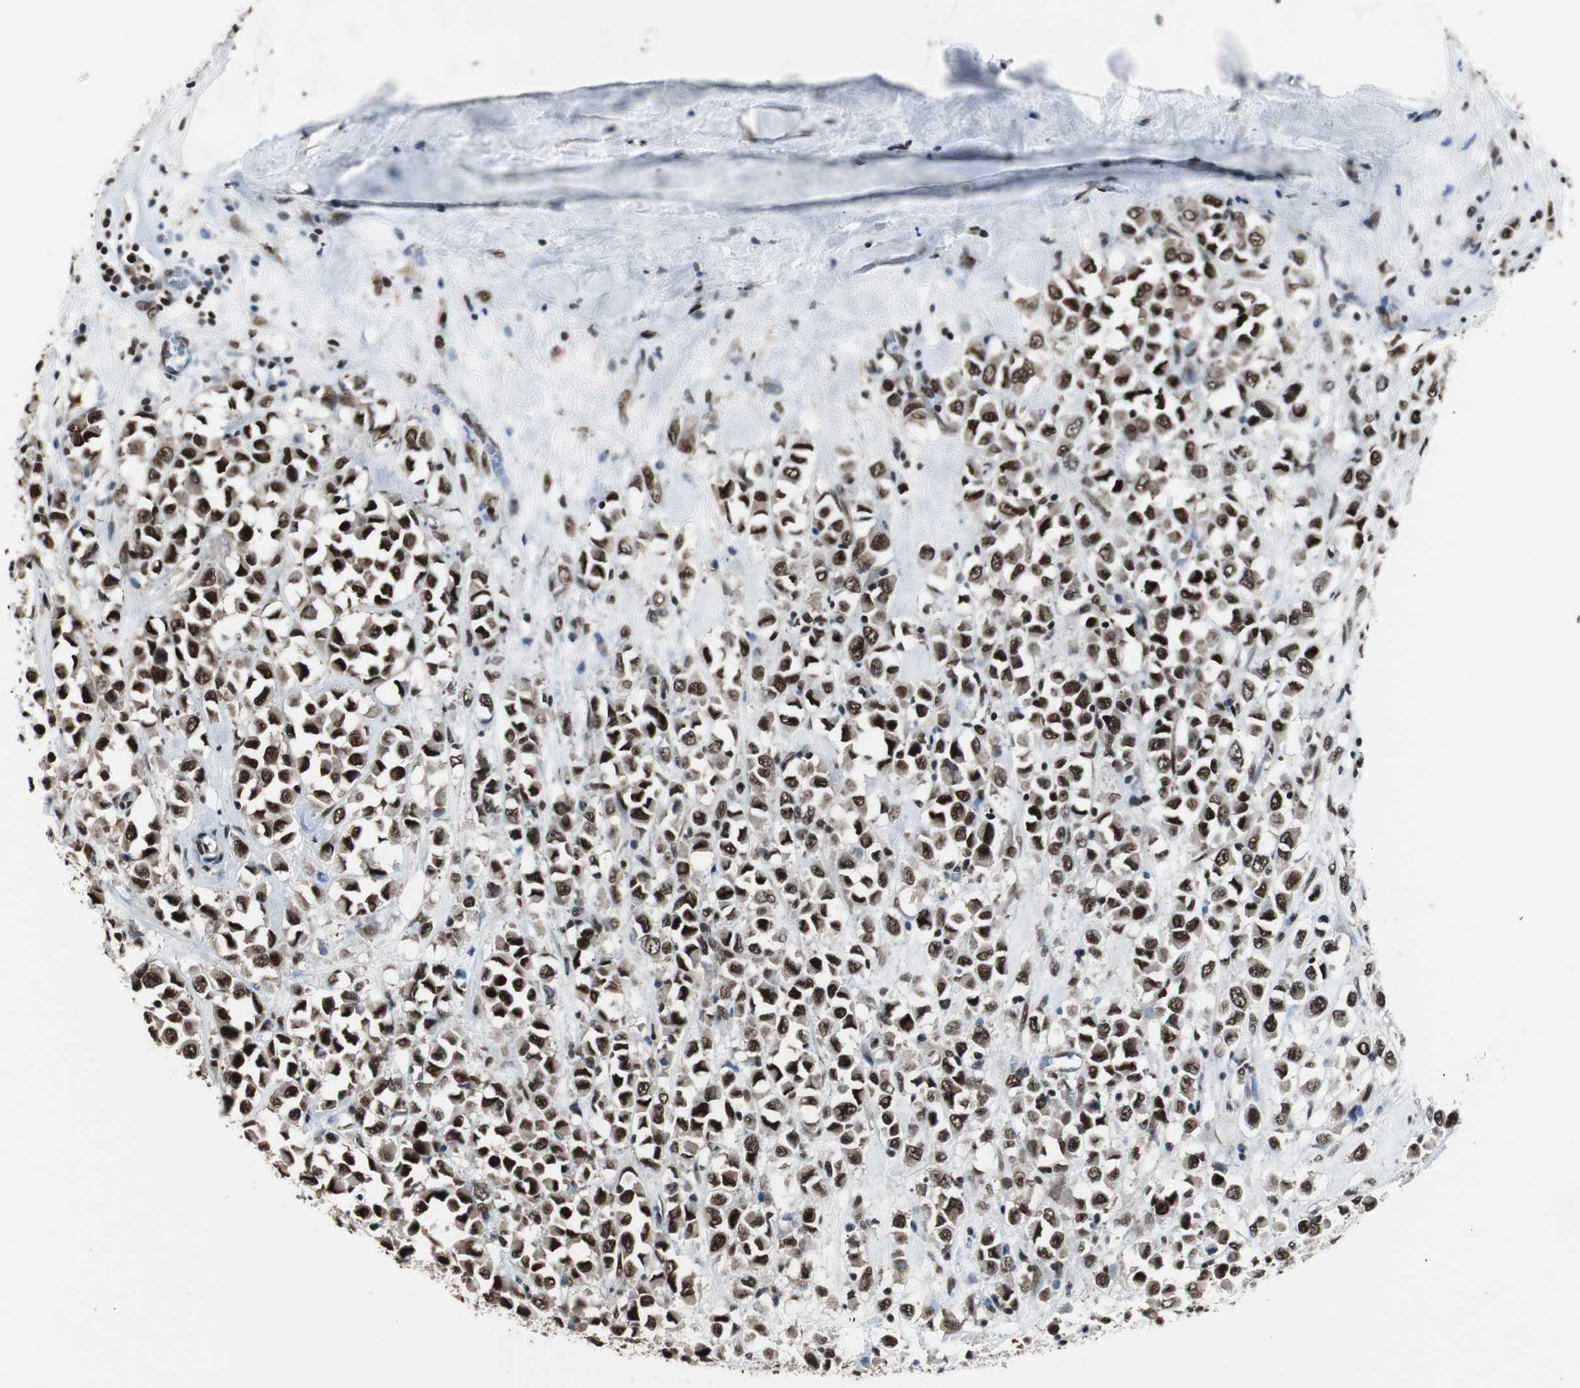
{"staining": {"intensity": "strong", "quantity": ">75%", "location": "nuclear"}, "tissue": "breast cancer", "cell_type": "Tumor cells", "image_type": "cancer", "snomed": [{"axis": "morphology", "description": "Duct carcinoma"}, {"axis": "topography", "description": "Breast"}], "caption": "Strong nuclear positivity for a protein is identified in about >75% of tumor cells of breast invasive ductal carcinoma using IHC.", "gene": "CDK9", "patient": {"sex": "female", "age": 61}}